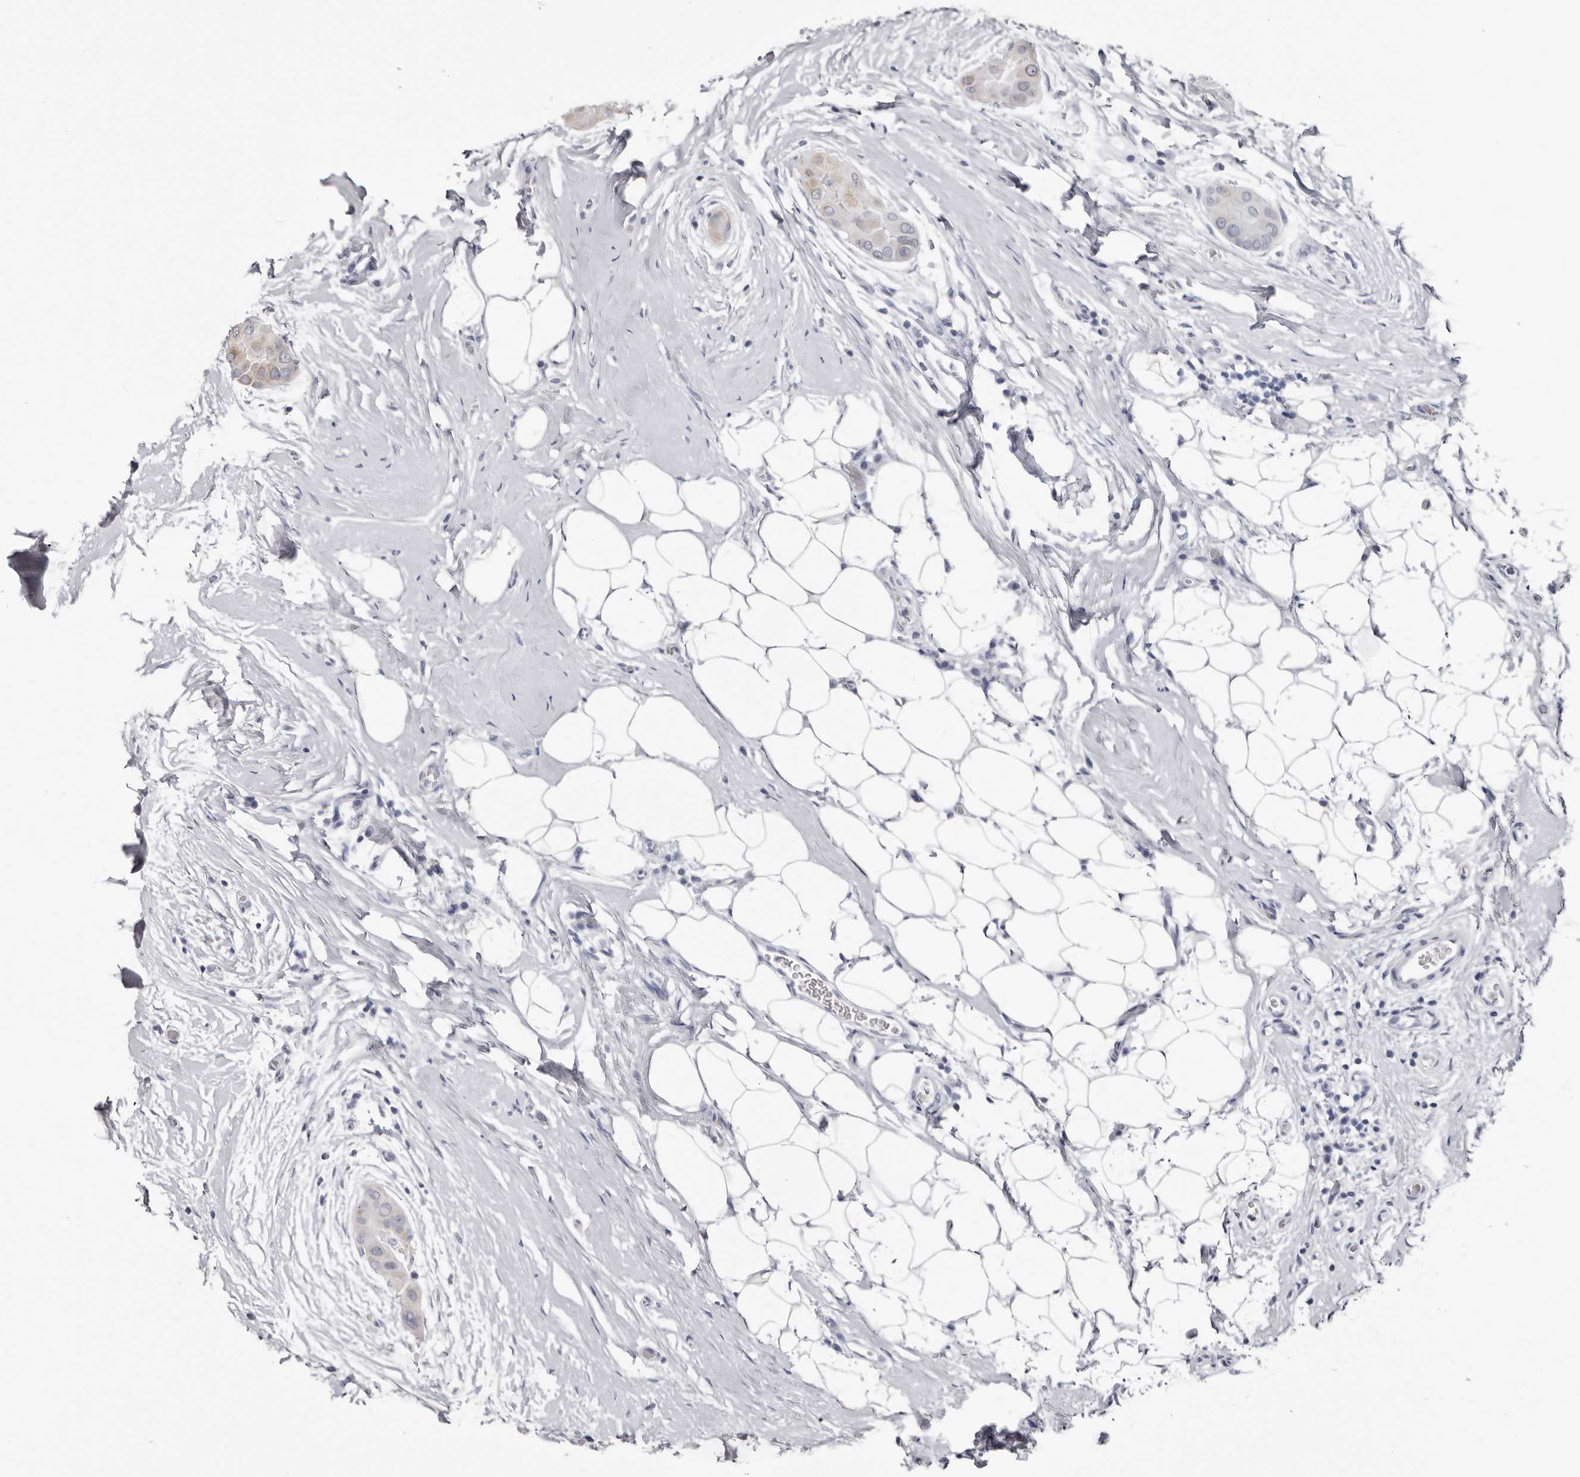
{"staining": {"intensity": "moderate", "quantity": ">75%", "location": "cytoplasmic/membranous"}, "tissue": "thyroid cancer", "cell_type": "Tumor cells", "image_type": "cancer", "snomed": [{"axis": "morphology", "description": "Papillary adenocarcinoma, NOS"}, {"axis": "topography", "description": "Thyroid gland"}], "caption": "Moderate cytoplasmic/membranous staining is identified in about >75% of tumor cells in thyroid papillary adenocarcinoma. (IHC, brightfield microscopy, high magnification).", "gene": "BAD", "patient": {"sex": "male", "age": 33}}